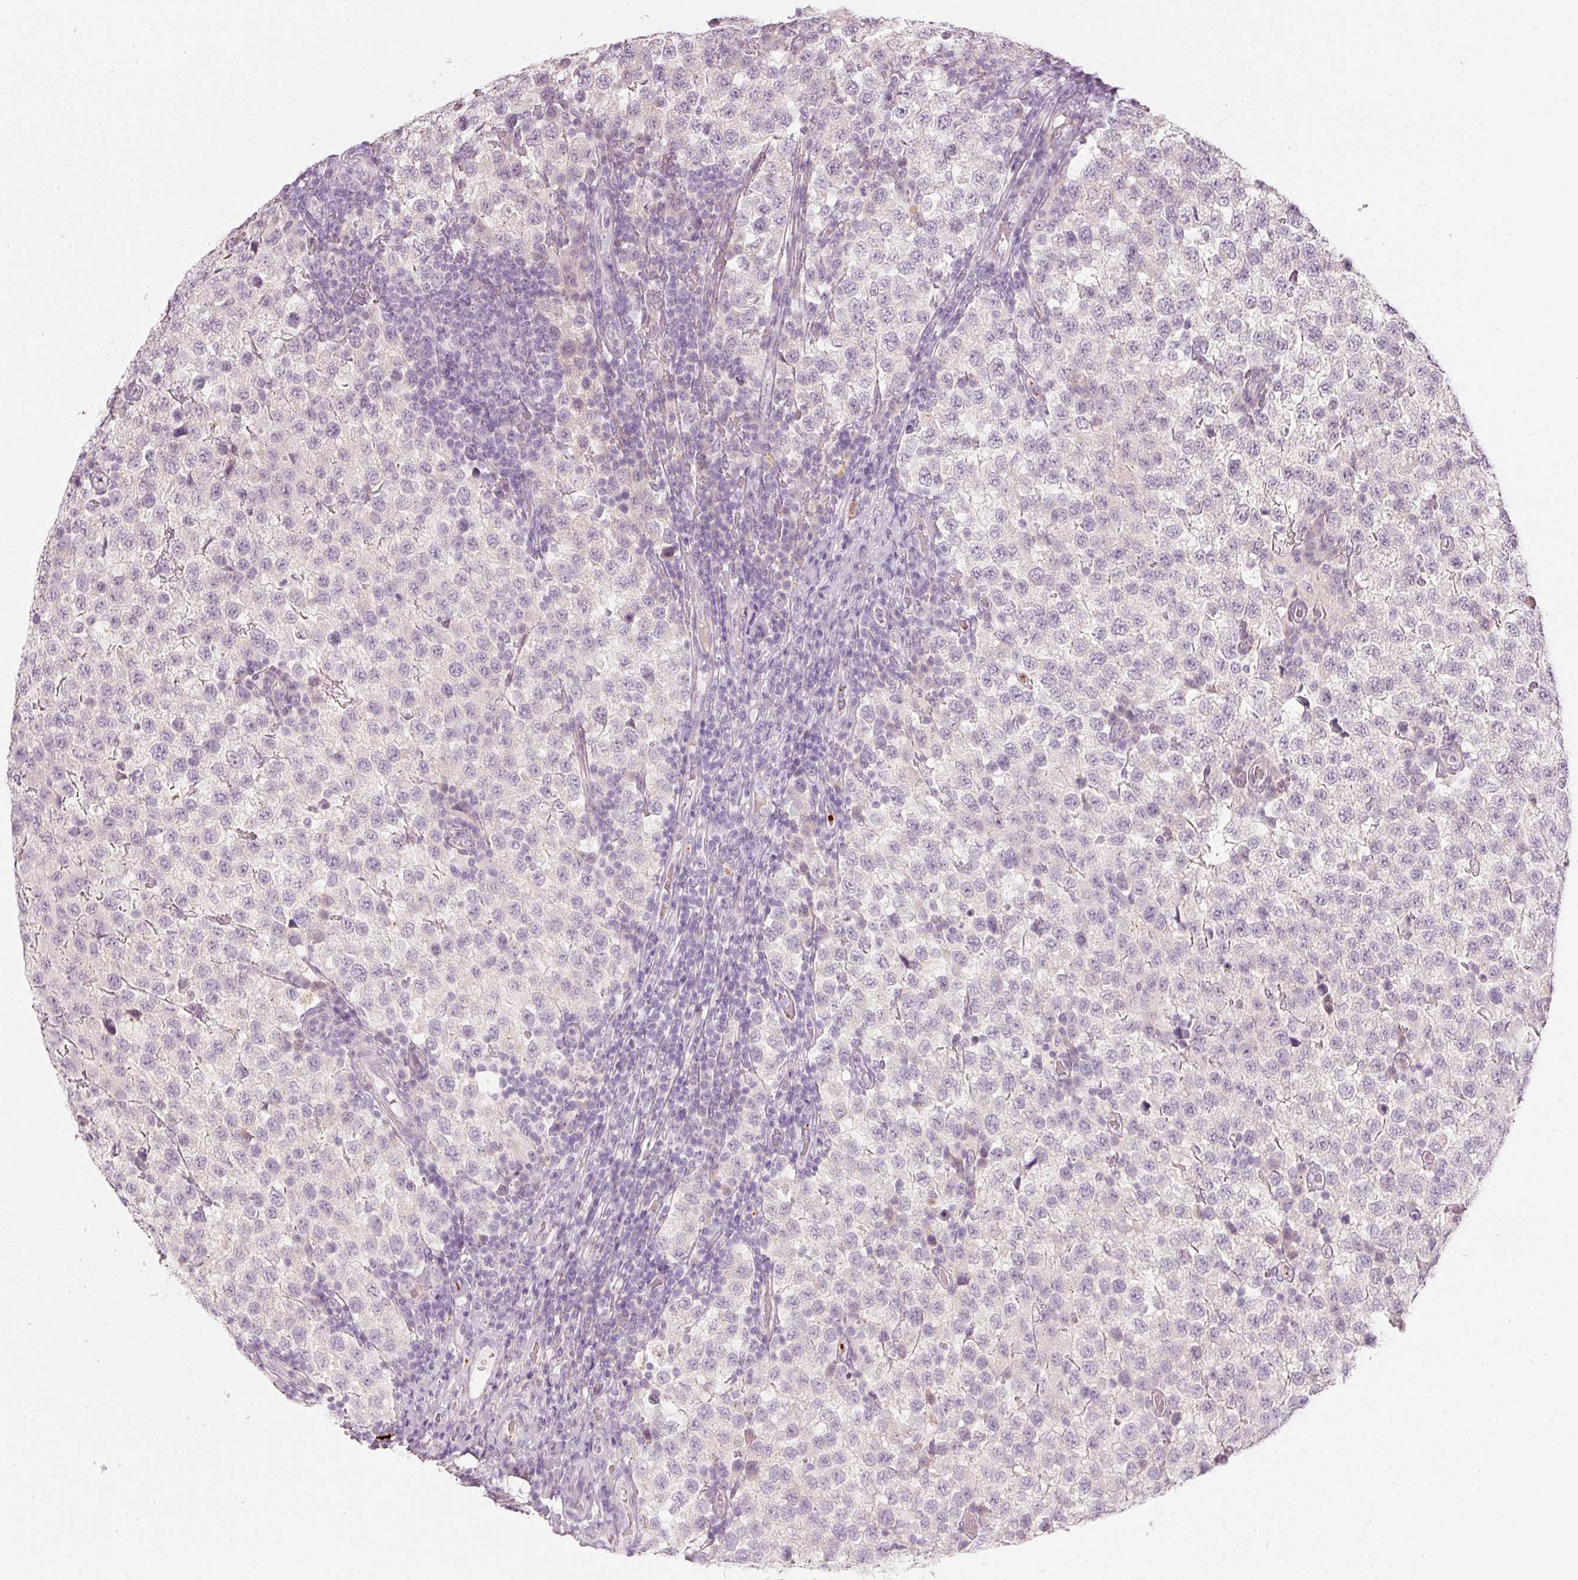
{"staining": {"intensity": "negative", "quantity": "none", "location": "none"}, "tissue": "testis cancer", "cell_type": "Tumor cells", "image_type": "cancer", "snomed": [{"axis": "morphology", "description": "Seminoma, NOS"}, {"axis": "topography", "description": "Testis"}], "caption": "Tumor cells are negative for brown protein staining in testis cancer (seminoma).", "gene": "LECT2", "patient": {"sex": "male", "age": 34}}